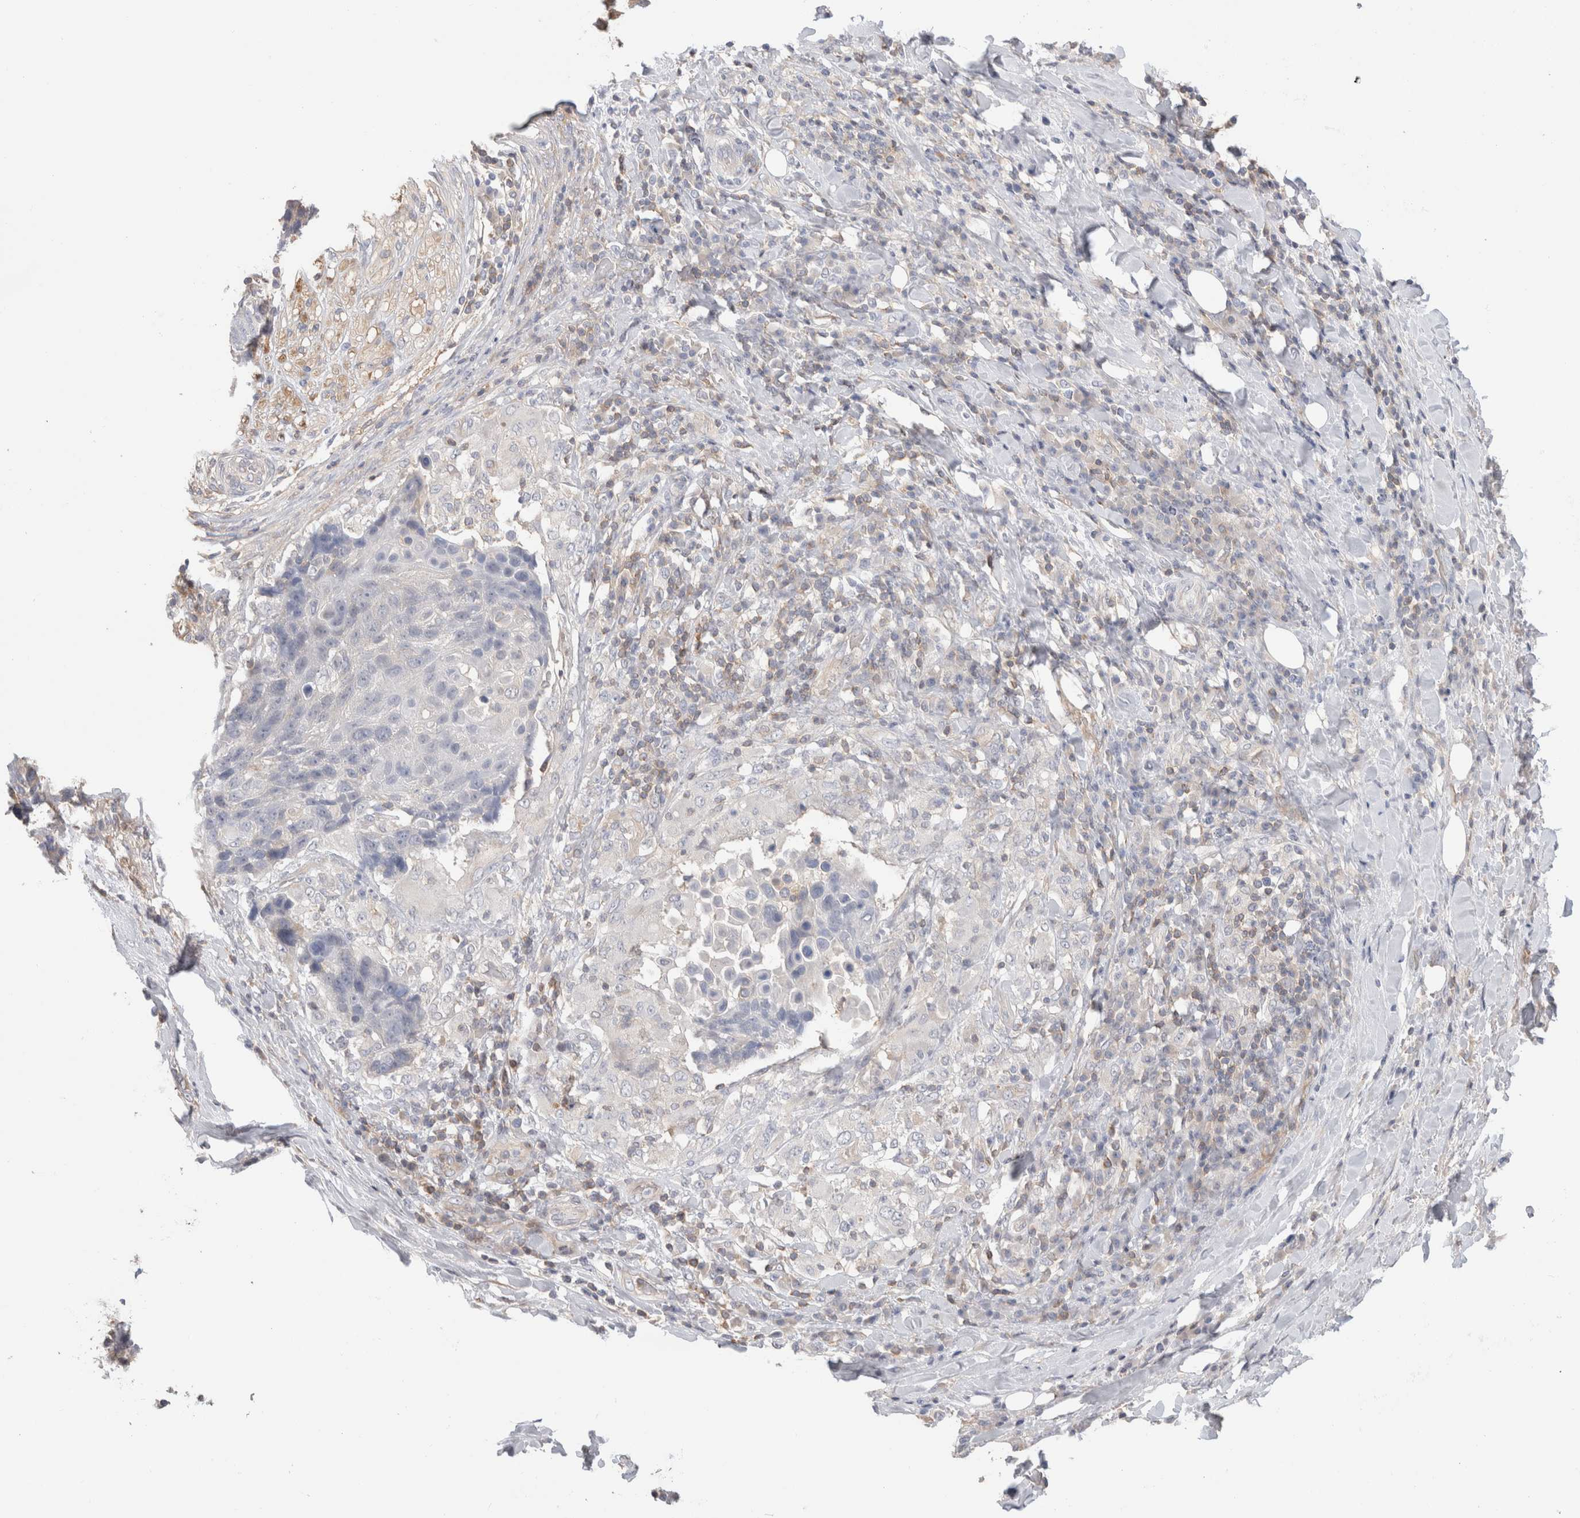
{"staining": {"intensity": "negative", "quantity": "none", "location": "none"}, "tissue": "lung cancer", "cell_type": "Tumor cells", "image_type": "cancer", "snomed": [{"axis": "morphology", "description": "Squamous cell carcinoma, NOS"}, {"axis": "topography", "description": "Lung"}], "caption": "This is an immunohistochemistry (IHC) micrograph of human lung squamous cell carcinoma. There is no staining in tumor cells.", "gene": "CAPN2", "patient": {"sex": "male", "age": 66}}